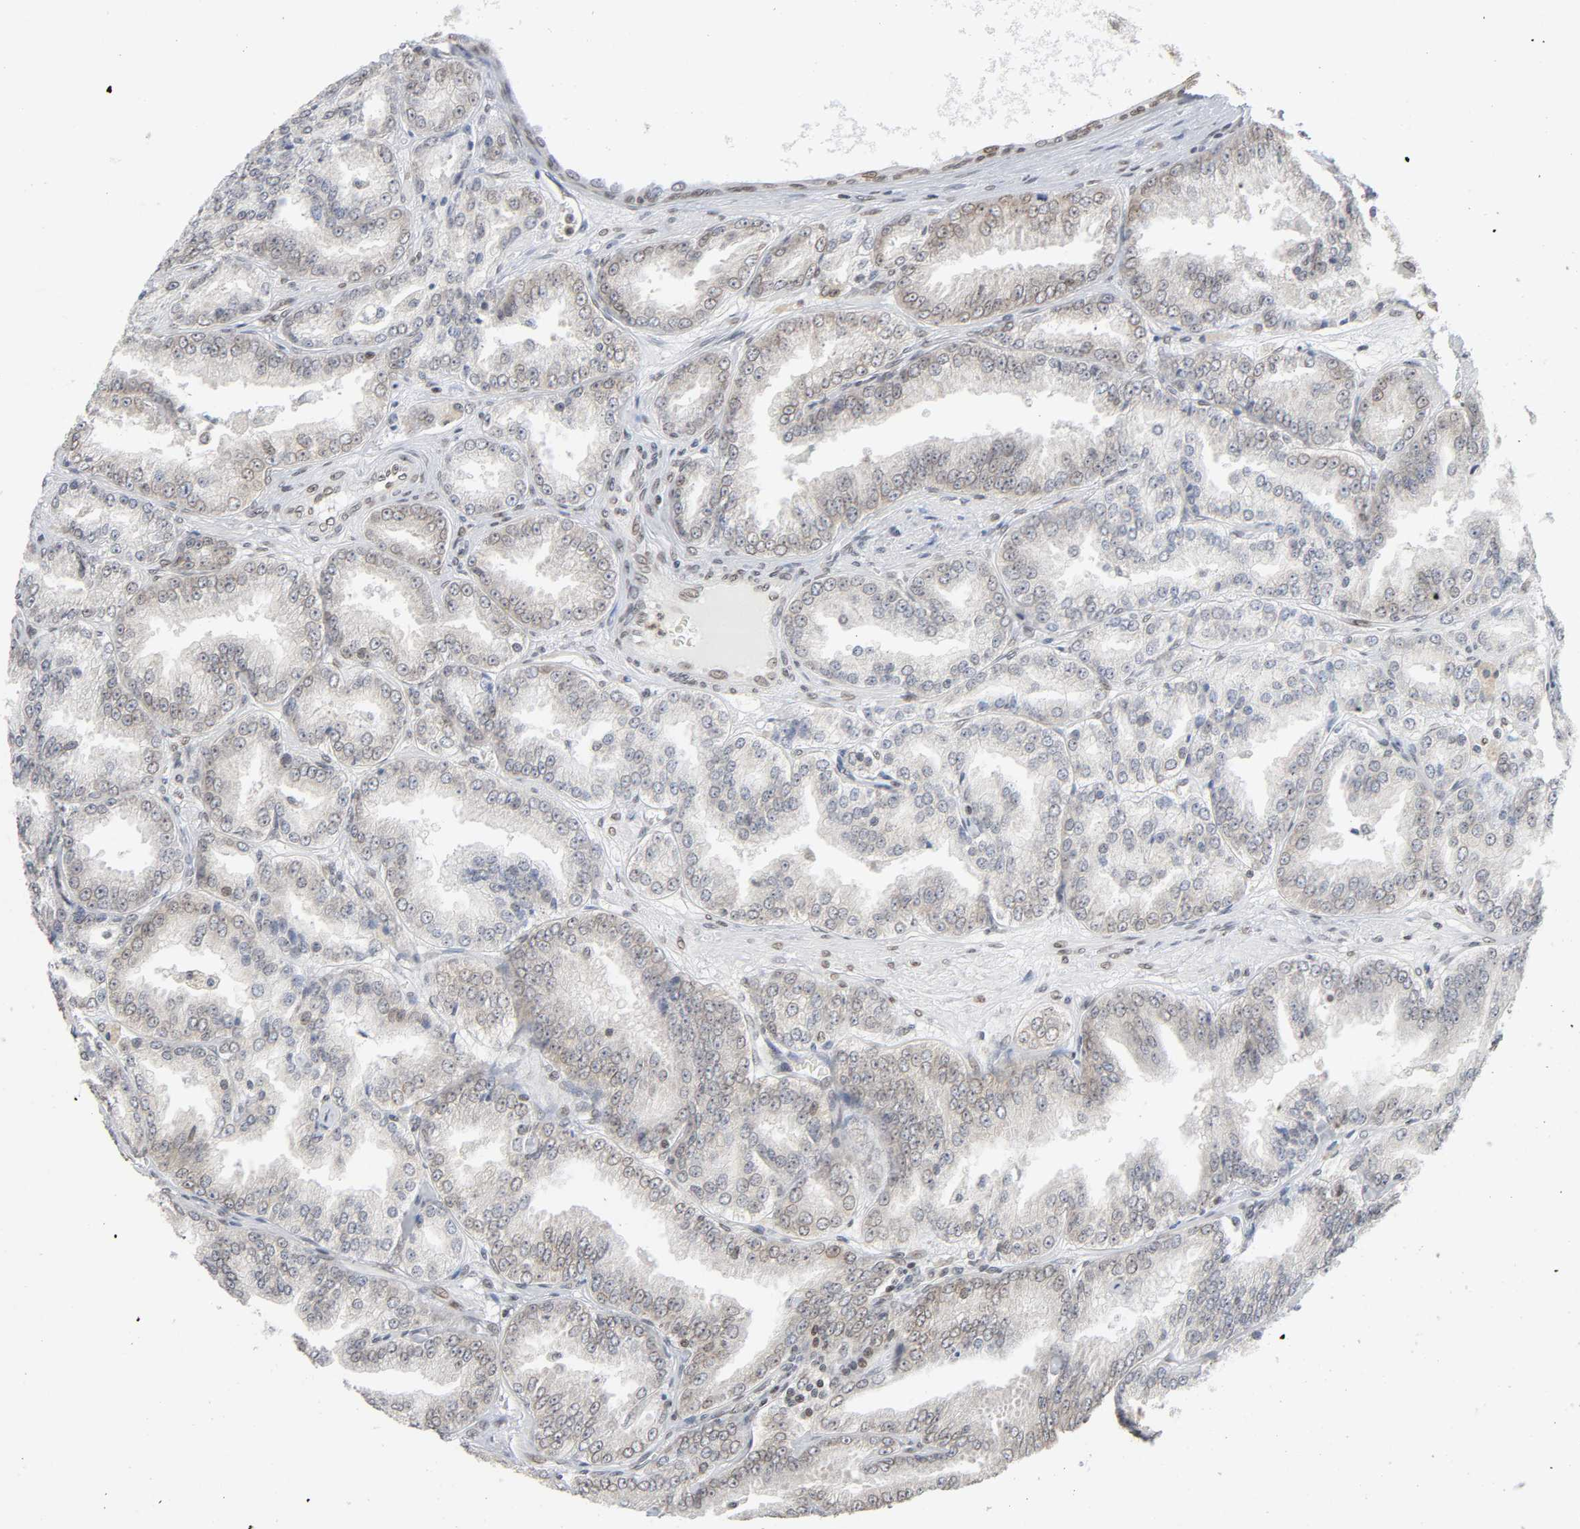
{"staining": {"intensity": "weak", "quantity": "25%-75%", "location": "nuclear"}, "tissue": "prostate cancer", "cell_type": "Tumor cells", "image_type": "cancer", "snomed": [{"axis": "morphology", "description": "Adenocarcinoma, High grade"}, {"axis": "topography", "description": "Prostate"}], "caption": "High-magnification brightfield microscopy of prostate adenocarcinoma (high-grade) stained with DAB (3,3'-diaminobenzidine) (brown) and counterstained with hematoxylin (blue). tumor cells exhibit weak nuclear positivity is appreciated in approximately25%-75% of cells.", "gene": "SUMO1", "patient": {"sex": "male", "age": 61}}